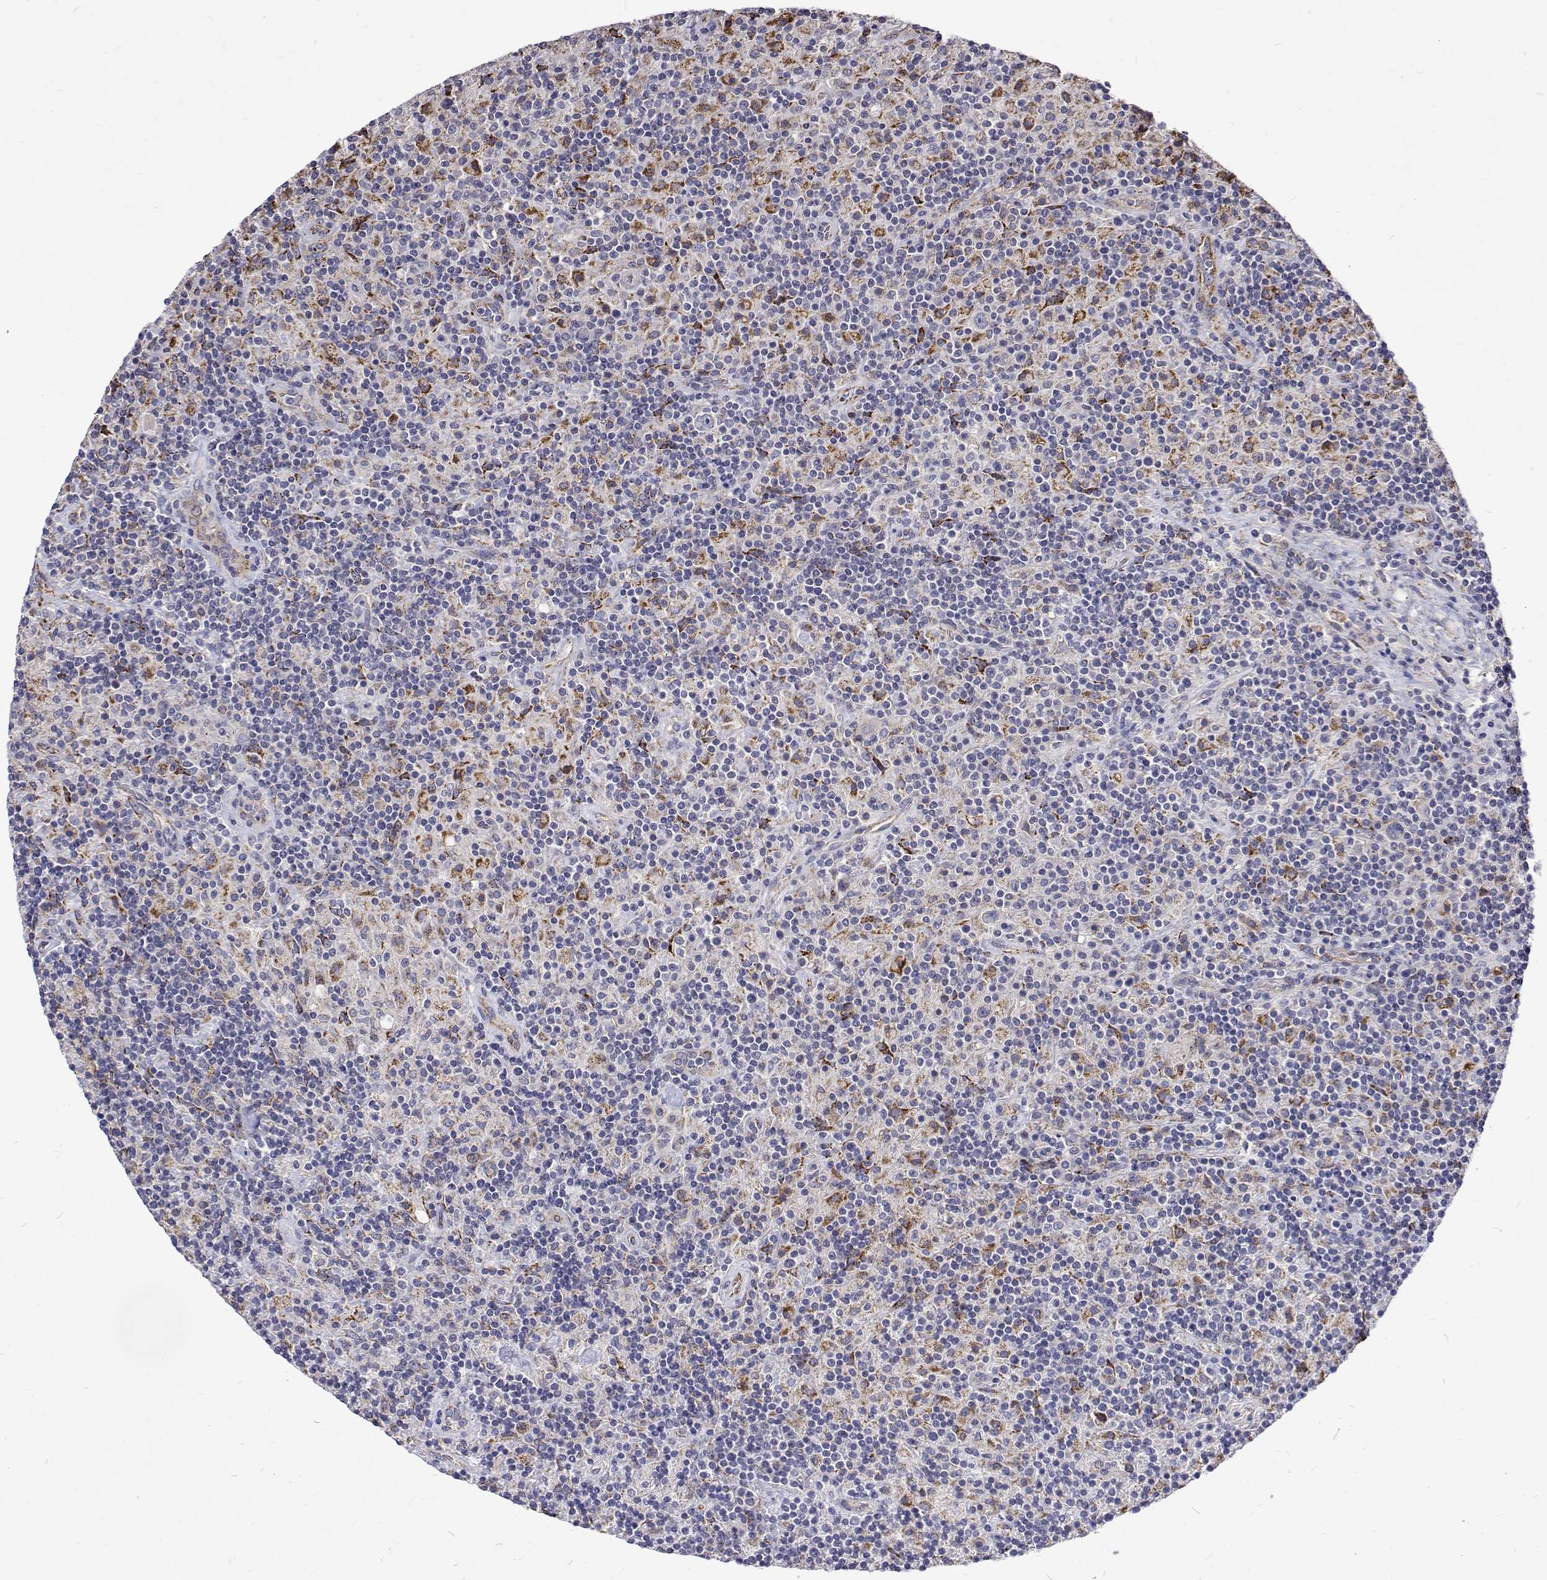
{"staining": {"intensity": "negative", "quantity": "none", "location": "none"}, "tissue": "lymphoma", "cell_type": "Tumor cells", "image_type": "cancer", "snomed": [{"axis": "morphology", "description": "Hodgkin's disease, NOS"}, {"axis": "topography", "description": "Lymph node"}], "caption": "Tumor cells are negative for protein expression in human lymphoma.", "gene": "PADI1", "patient": {"sex": "male", "age": 70}}